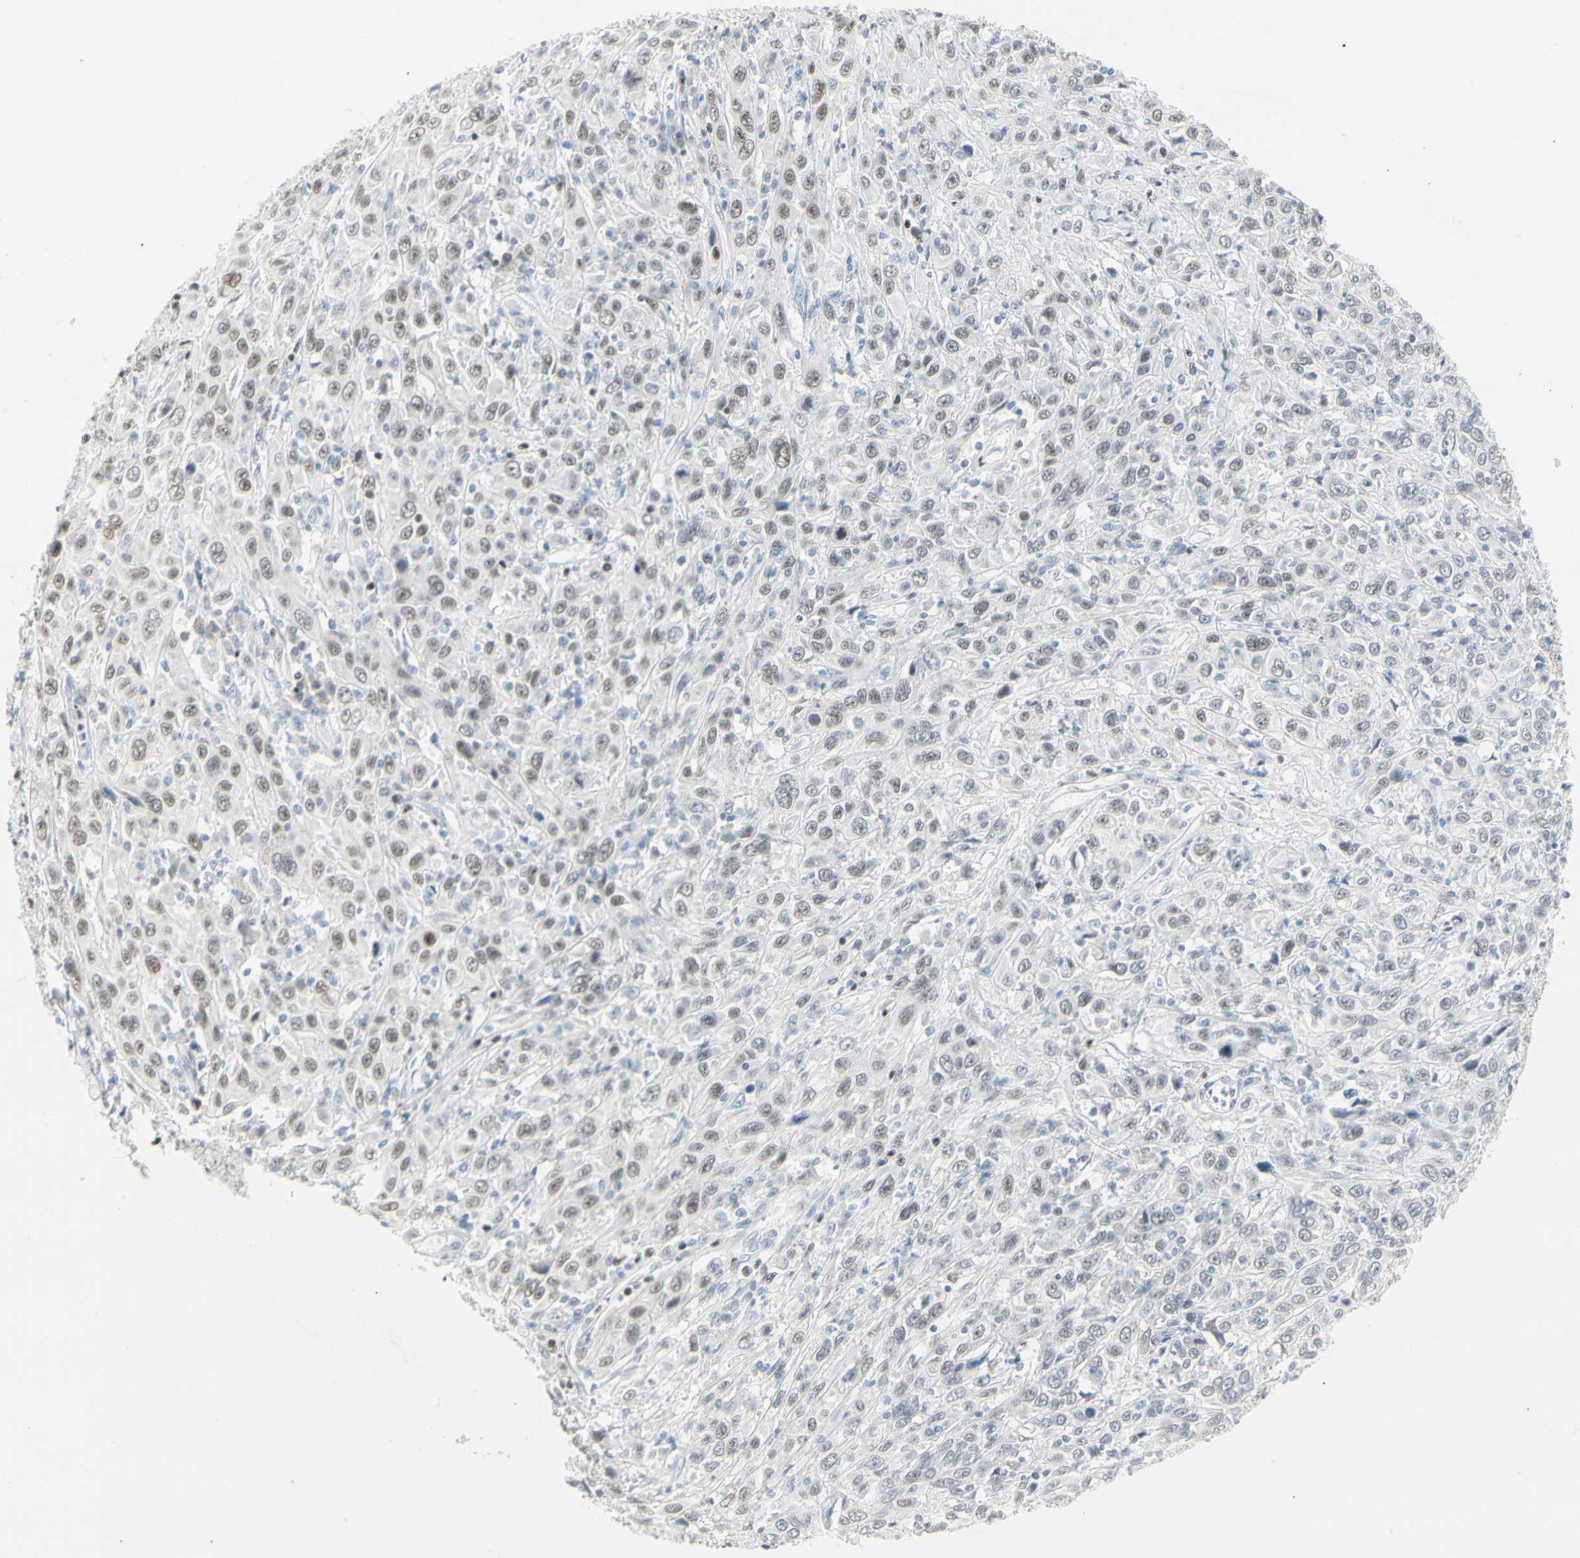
{"staining": {"intensity": "weak", "quantity": ">75%", "location": "nuclear"}, "tissue": "cervical cancer", "cell_type": "Tumor cells", "image_type": "cancer", "snomed": [{"axis": "morphology", "description": "Squamous cell carcinoma, NOS"}, {"axis": "topography", "description": "Cervix"}], "caption": "Immunohistochemical staining of squamous cell carcinoma (cervical) shows weak nuclear protein staining in about >75% of tumor cells. (DAB (3,3'-diaminobenzidine) = brown stain, brightfield microscopy at high magnification).", "gene": "ZBTB7B", "patient": {"sex": "female", "age": 46}}